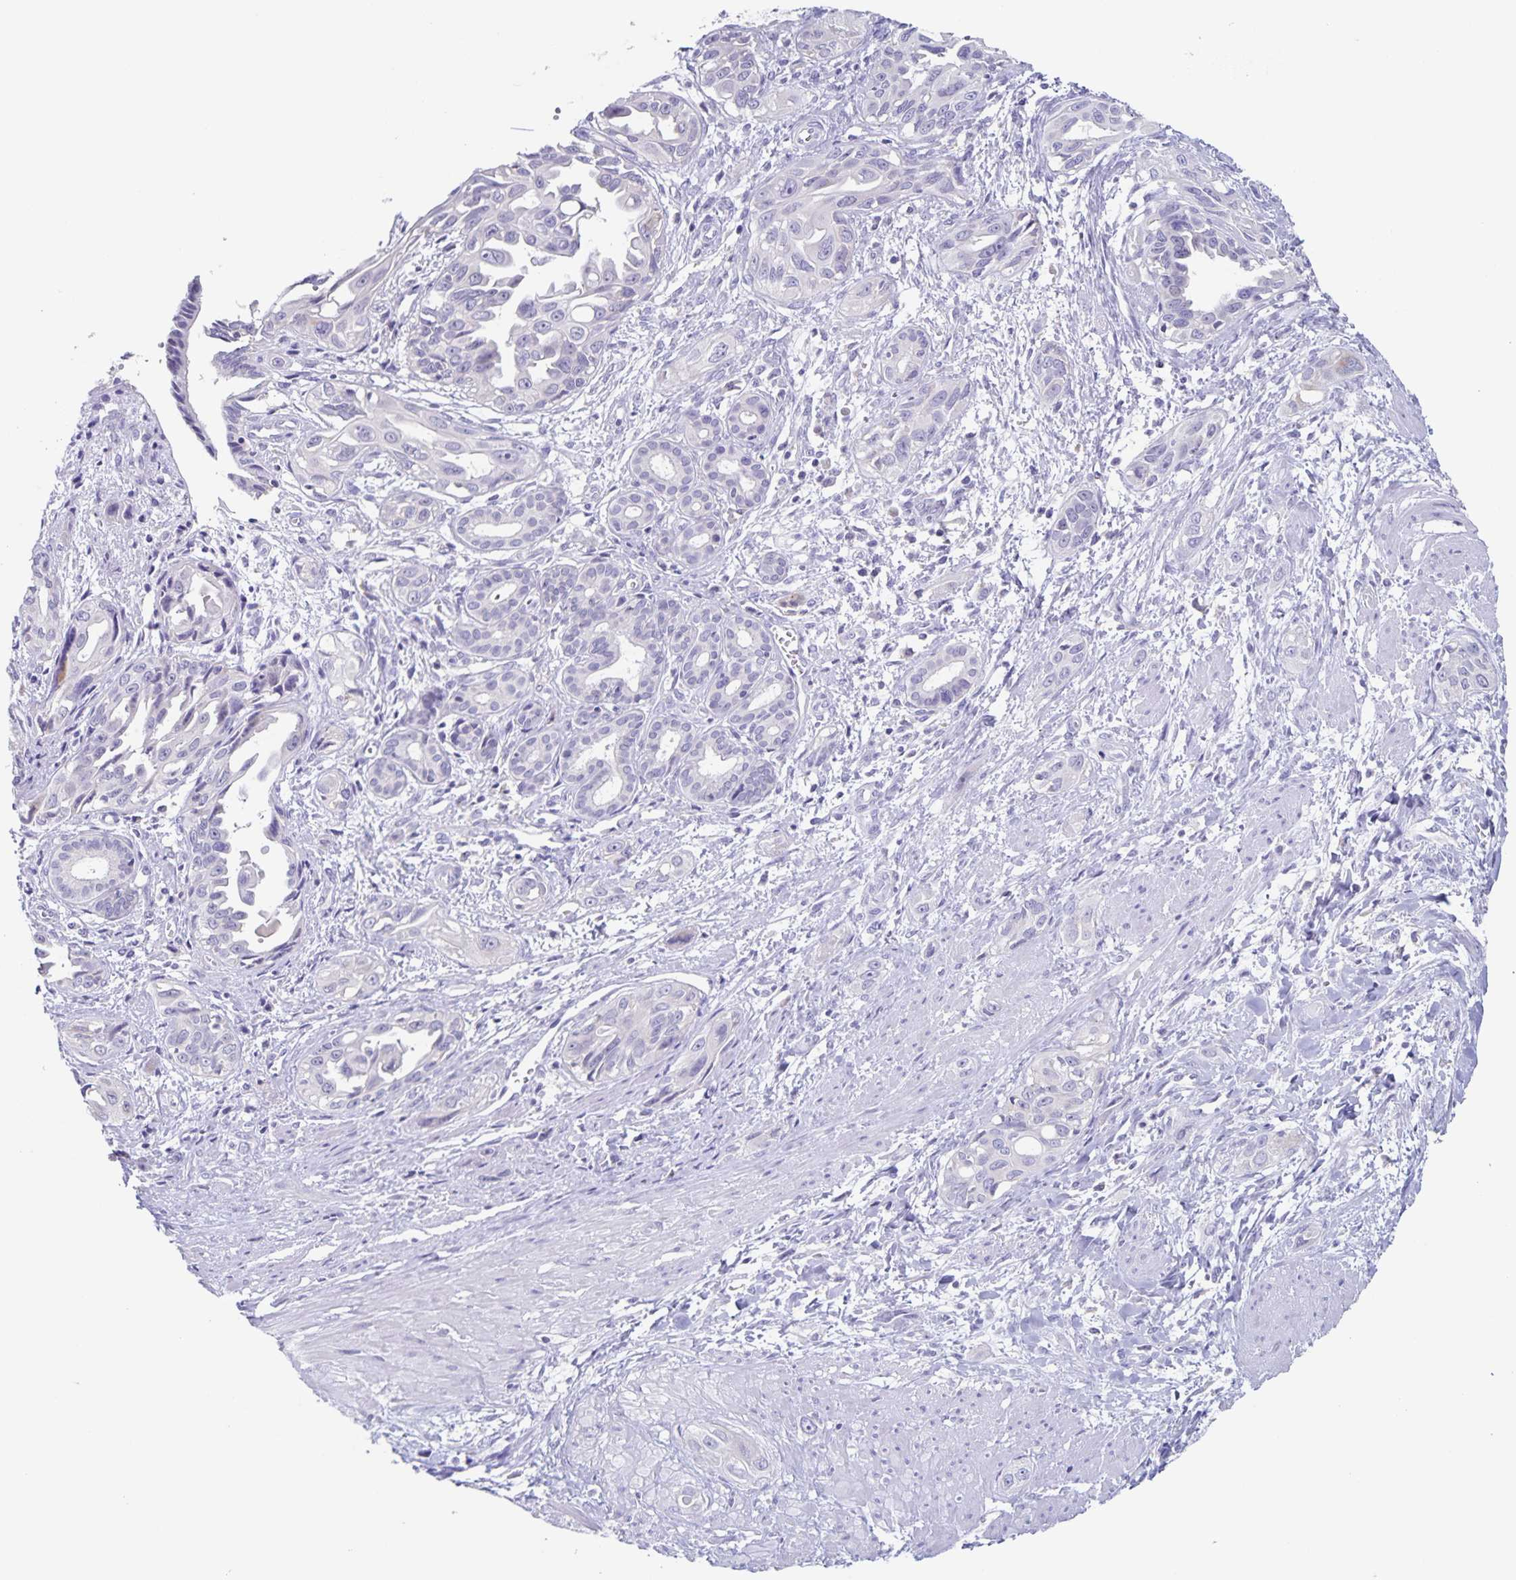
{"staining": {"intensity": "negative", "quantity": "none", "location": "none"}, "tissue": "pancreatic cancer", "cell_type": "Tumor cells", "image_type": "cancer", "snomed": [{"axis": "morphology", "description": "Adenocarcinoma, NOS"}, {"axis": "topography", "description": "Pancreas"}], "caption": "Tumor cells are negative for protein expression in human pancreatic cancer (adenocarcinoma). (Immunohistochemistry (ihc), brightfield microscopy, high magnification).", "gene": "RPL36A", "patient": {"sex": "female", "age": 55}}